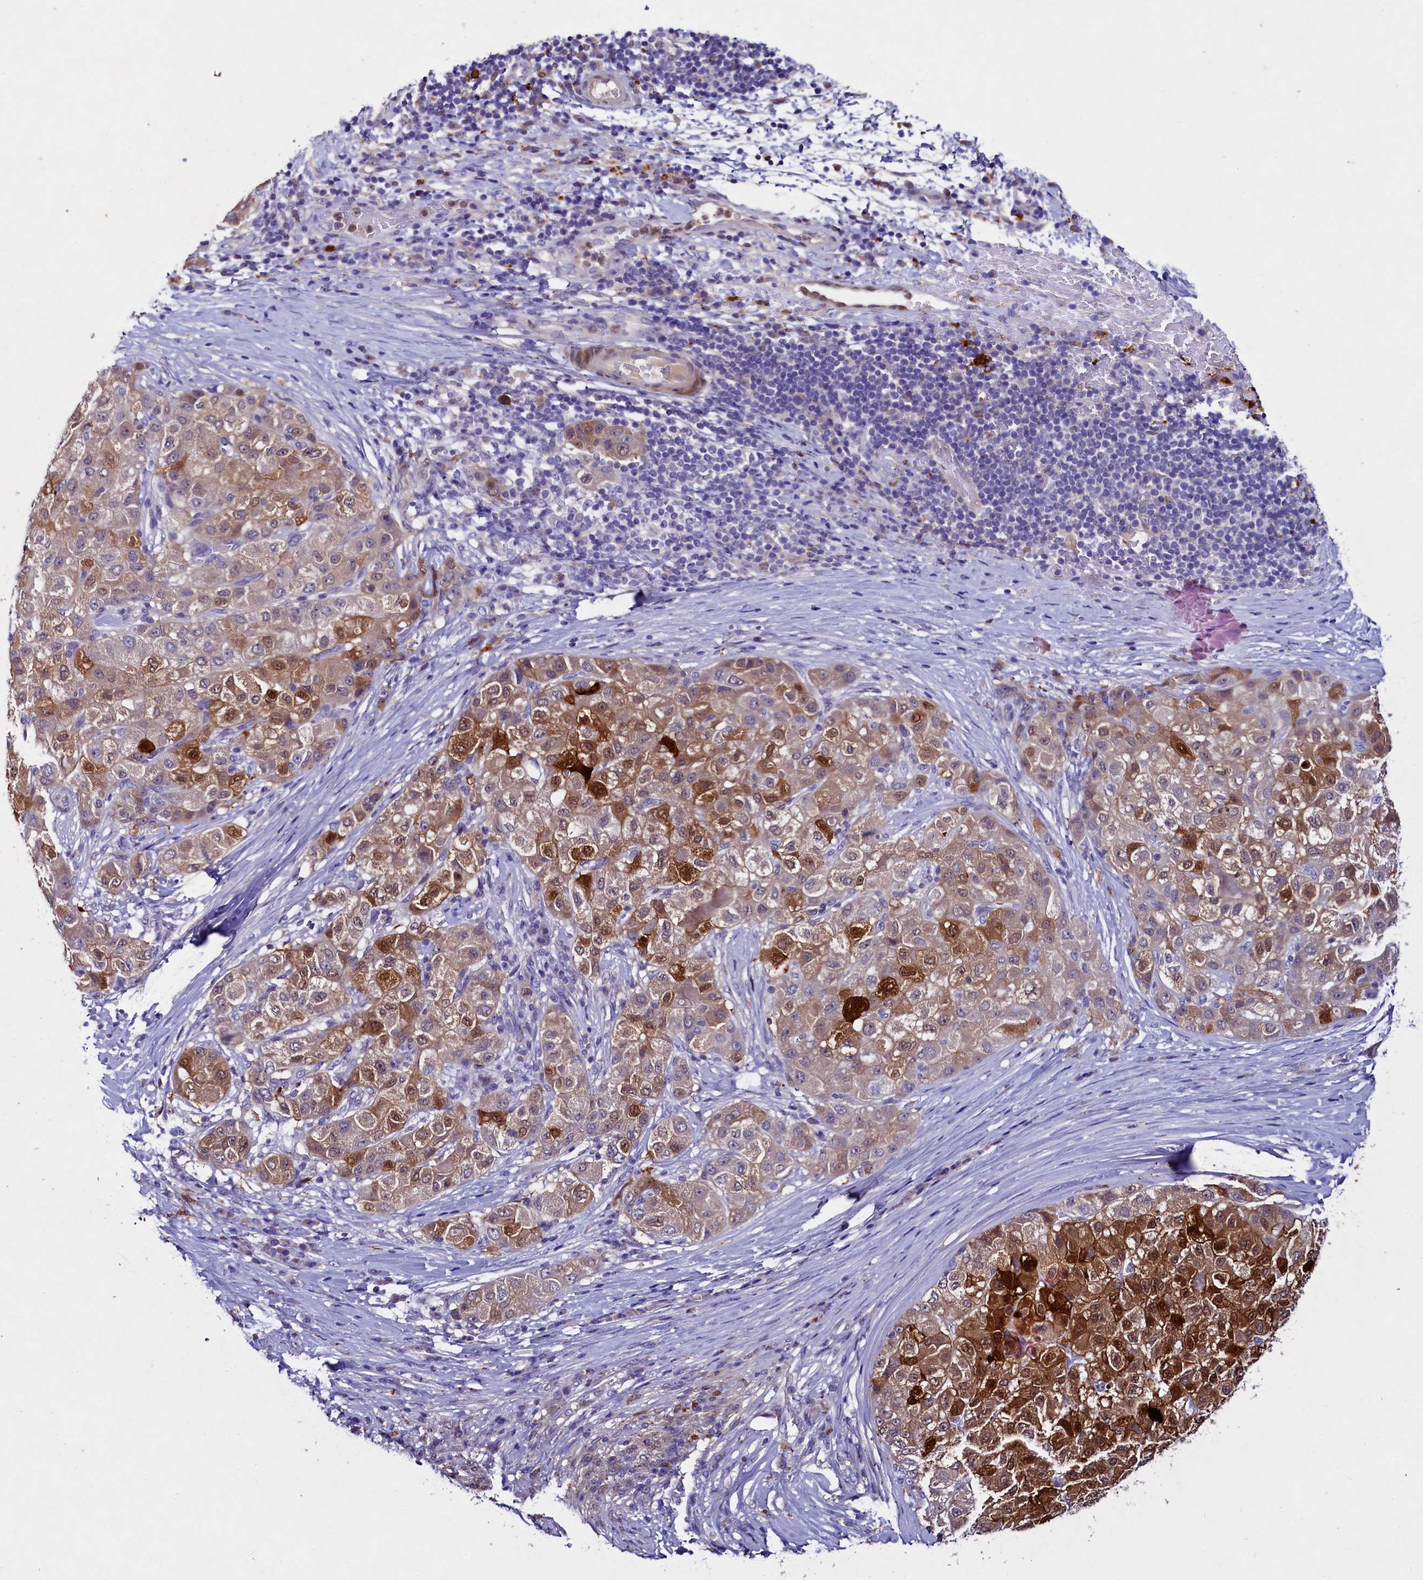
{"staining": {"intensity": "strong", "quantity": "25%-75%", "location": "cytoplasmic/membranous,nuclear"}, "tissue": "liver cancer", "cell_type": "Tumor cells", "image_type": "cancer", "snomed": [{"axis": "morphology", "description": "Carcinoma, Hepatocellular, NOS"}, {"axis": "topography", "description": "Liver"}], "caption": "The micrograph reveals immunohistochemical staining of liver cancer. There is strong cytoplasmic/membranous and nuclear staining is seen in about 25%-75% of tumor cells.", "gene": "TGDS", "patient": {"sex": "male", "age": 80}}